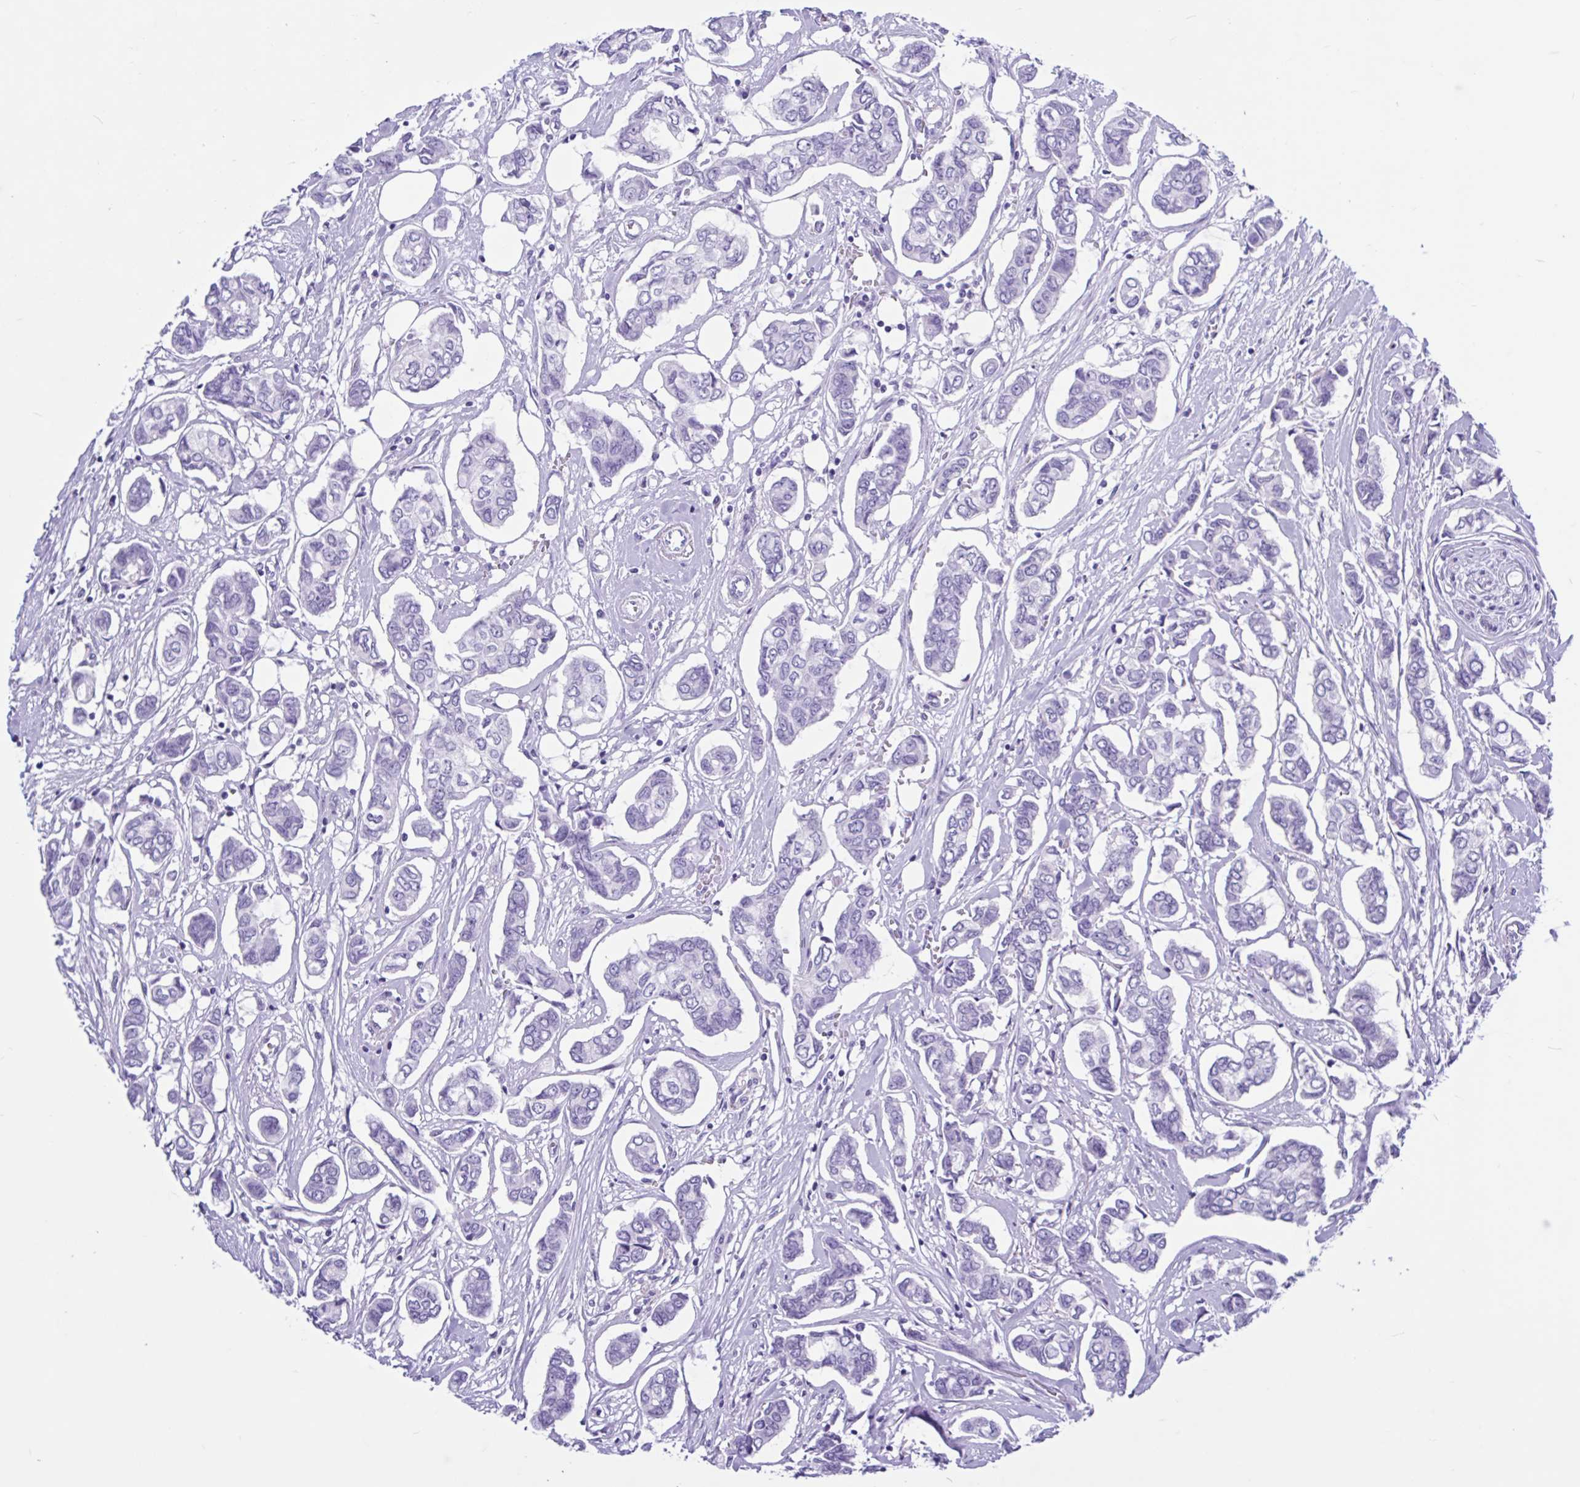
{"staining": {"intensity": "negative", "quantity": "none", "location": "none"}, "tissue": "breast cancer", "cell_type": "Tumor cells", "image_type": "cancer", "snomed": [{"axis": "morphology", "description": "Duct carcinoma"}, {"axis": "topography", "description": "Breast"}], "caption": "Immunohistochemical staining of human breast infiltrating ductal carcinoma displays no significant expression in tumor cells.", "gene": "OR4N4", "patient": {"sex": "female", "age": 73}}